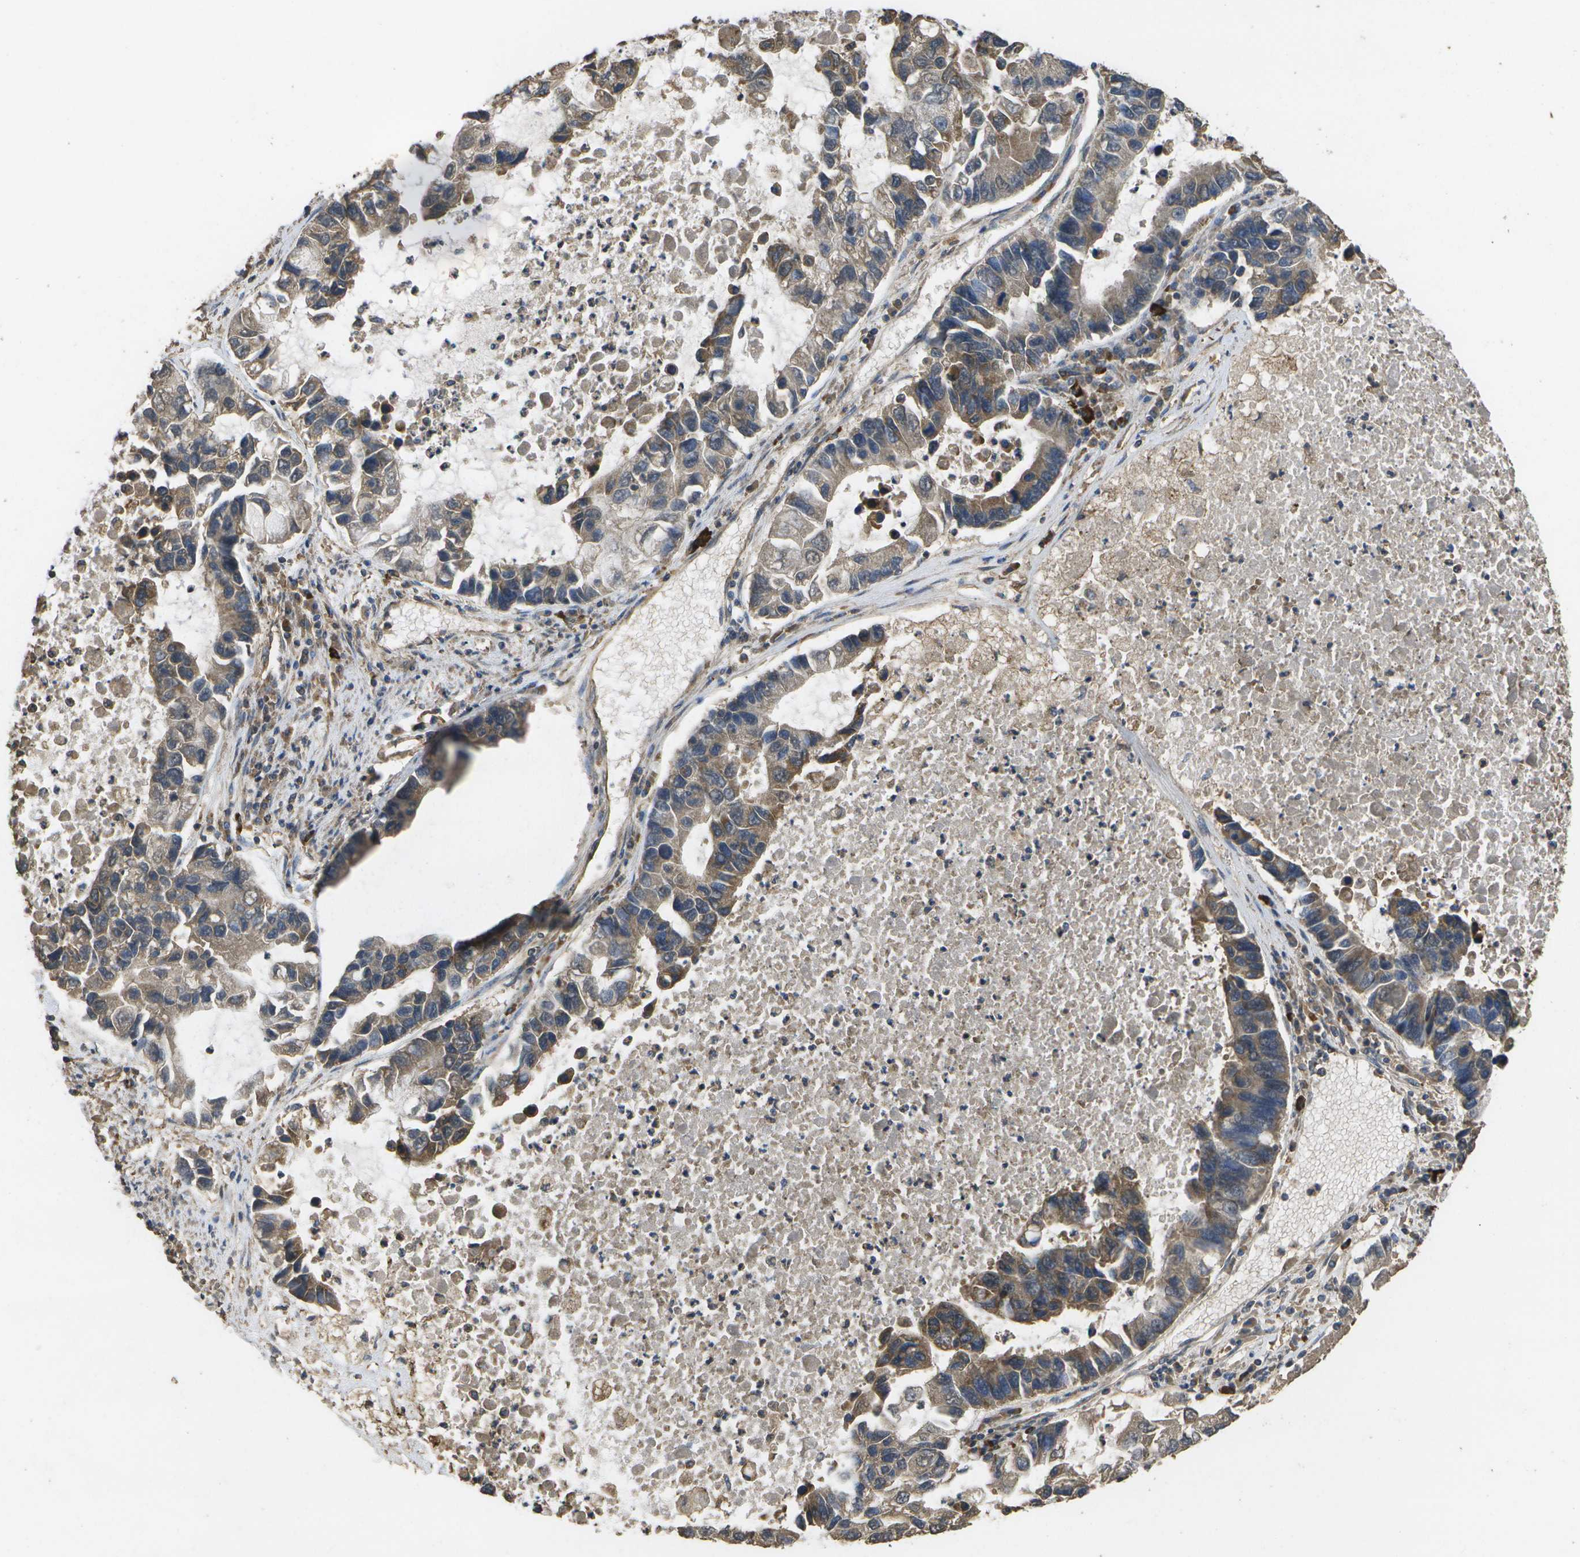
{"staining": {"intensity": "moderate", "quantity": ">75%", "location": "cytoplasmic/membranous"}, "tissue": "lung cancer", "cell_type": "Tumor cells", "image_type": "cancer", "snomed": [{"axis": "morphology", "description": "Adenocarcinoma, NOS"}, {"axis": "topography", "description": "Lung"}], "caption": "Moderate cytoplasmic/membranous protein expression is present in approximately >75% of tumor cells in adenocarcinoma (lung).", "gene": "SACS", "patient": {"sex": "female", "age": 51}}